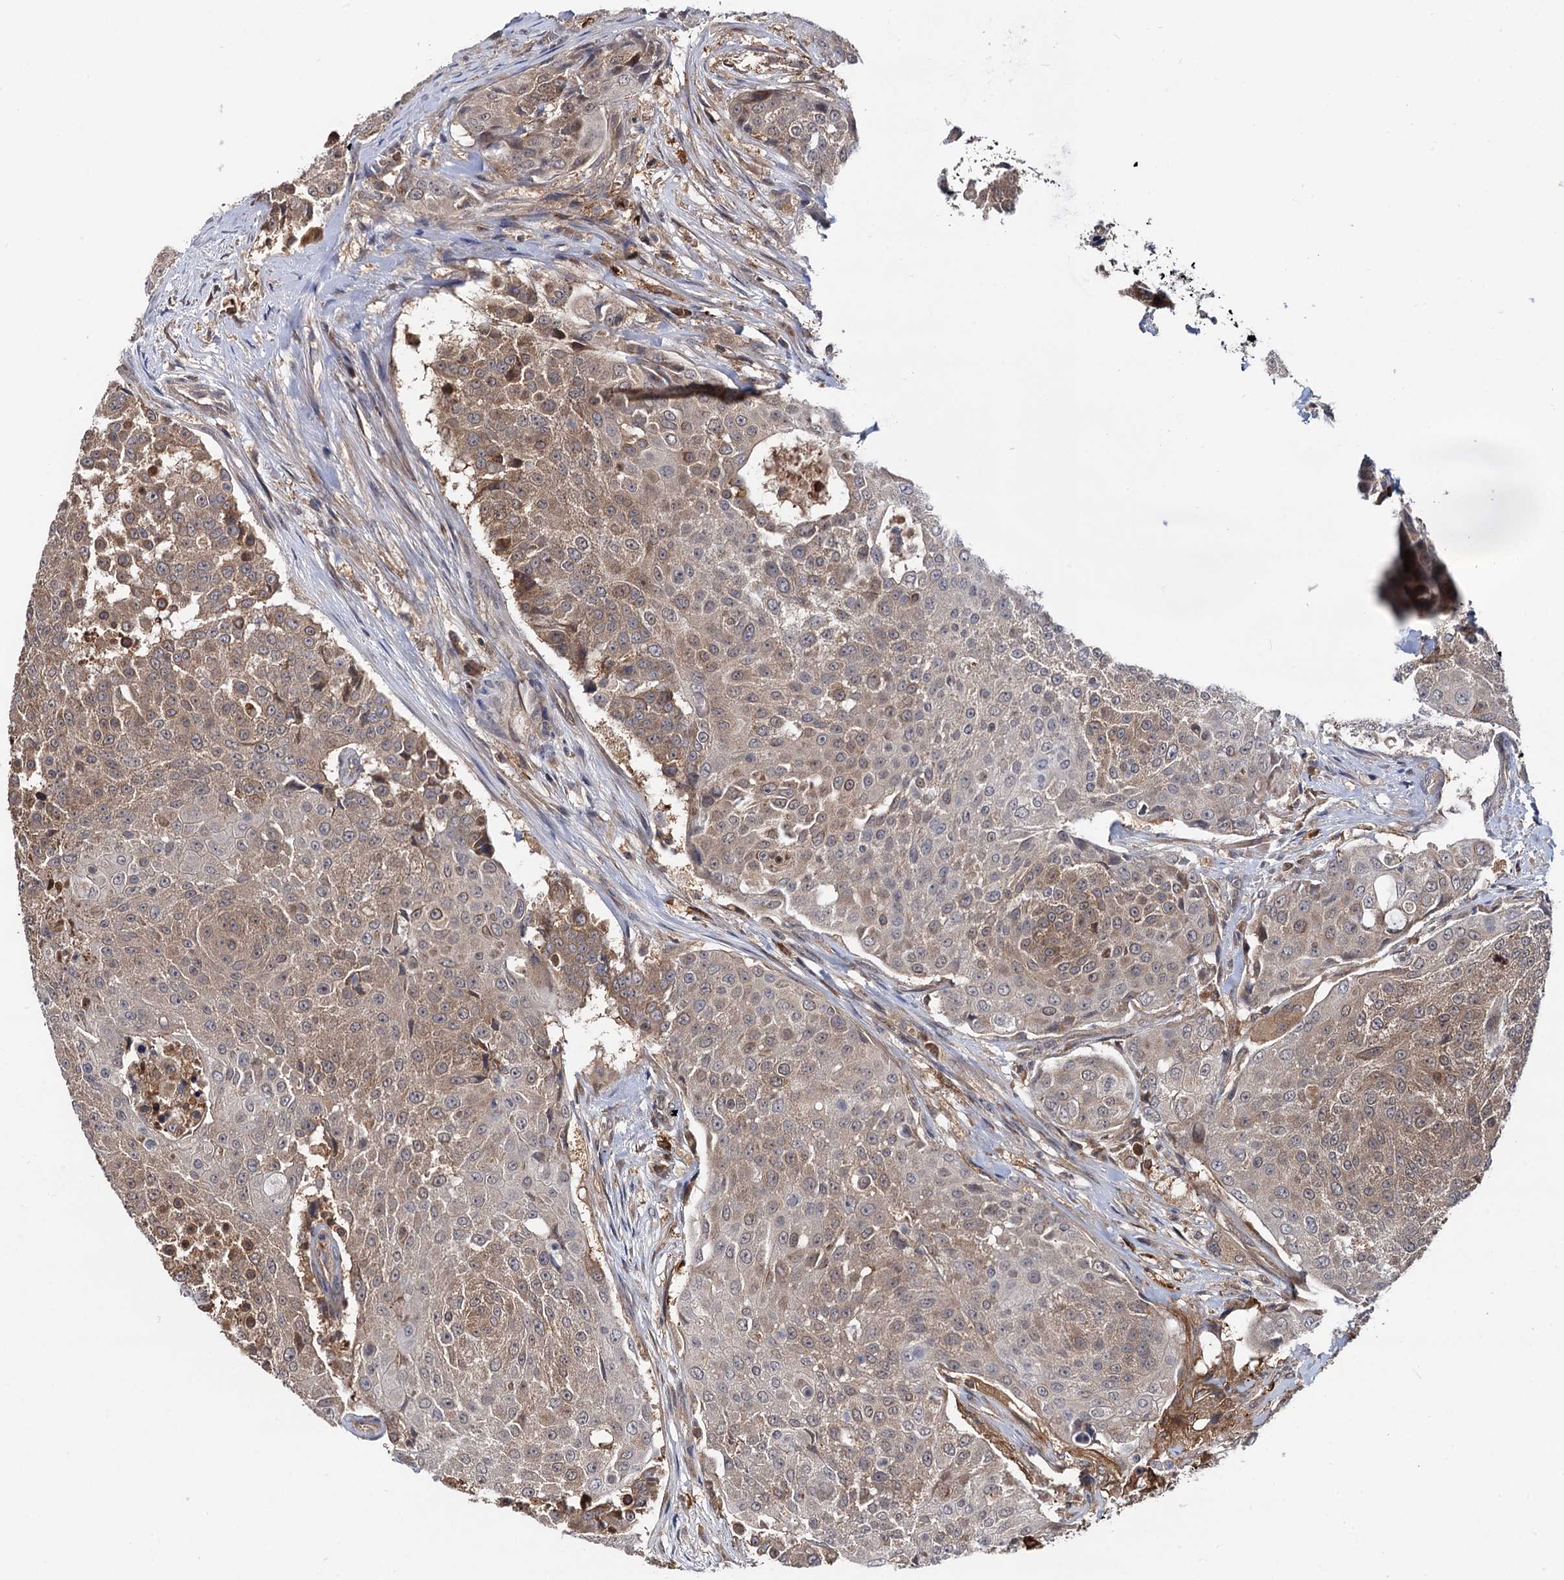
{"staining": {"intensity": "moderate", "quantity": ">75%", "location": "cytoplasmic/membranous"}, "tissue": "urothelial cancer", "cell_type": "Tumor cells", "image_type": "cancer", "snomed": [{"axis": "morphology", "description": "Urothelial carcinoma, High grade"}, {"axis": "topography", "description": "Urinary bladder"}], "caption": "The immunohistochemical stain highlights moderate cytoplasmic/membranous positivity in tumor cells of urothelial carcinoma (high-grade) tissue. (DAB = brown stain, brightfield microscopy at high magnification).", "gene": "SELENOP", "patient": {"sex": "female", "age": 63}}